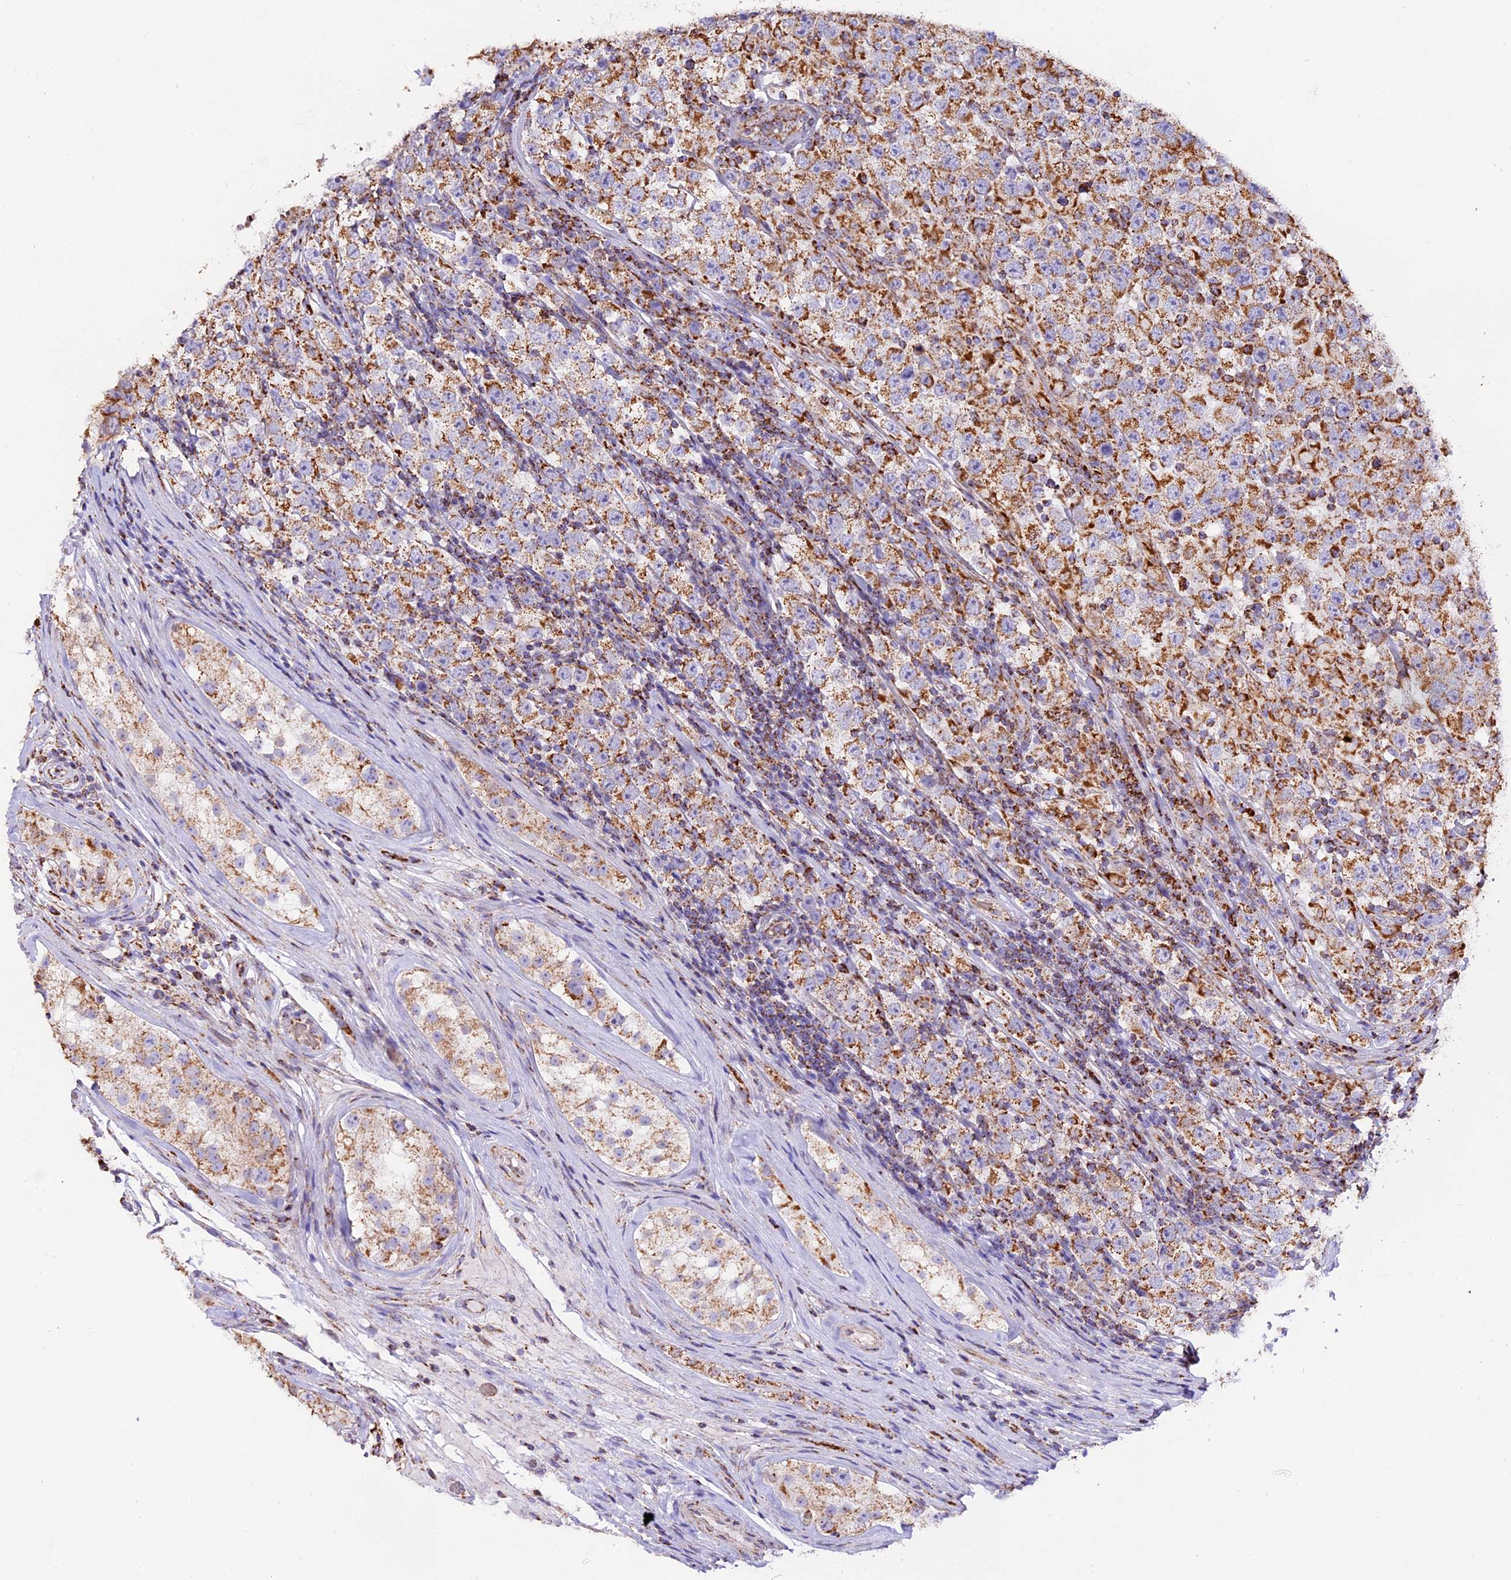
{"staining": {"intensity": "moderate", "quantity": ">75%", "location": "cytoplasmic/membranous"}, "tissue": "testis cancer", "cell_type": "Tumor cells", "image_type": "cancer", "snomed": [{"axis": "morphology", "description": "Normal tissue, NOS"}, {"axis": "morphology", "description": "Urothelial carcinoma, High grade"}, {"axis": "morphology", "description": "Seminoma, NOS"}, {"axis": "morphology", "description": "Carcinoma, Embryonal, NOS"}, {"axis": "topography", "description": "Urinary bladder"}, {"axis": "topography", "description": "Testis"}], "caption": "The image reveals a brown stain indicating the presence of a protein in the cytoplasmic/membranous of tumor cells in embryonal carcinoma (testis).", "gene": "NDUFA8", "patient": {"sex": "male", "age": 41}}